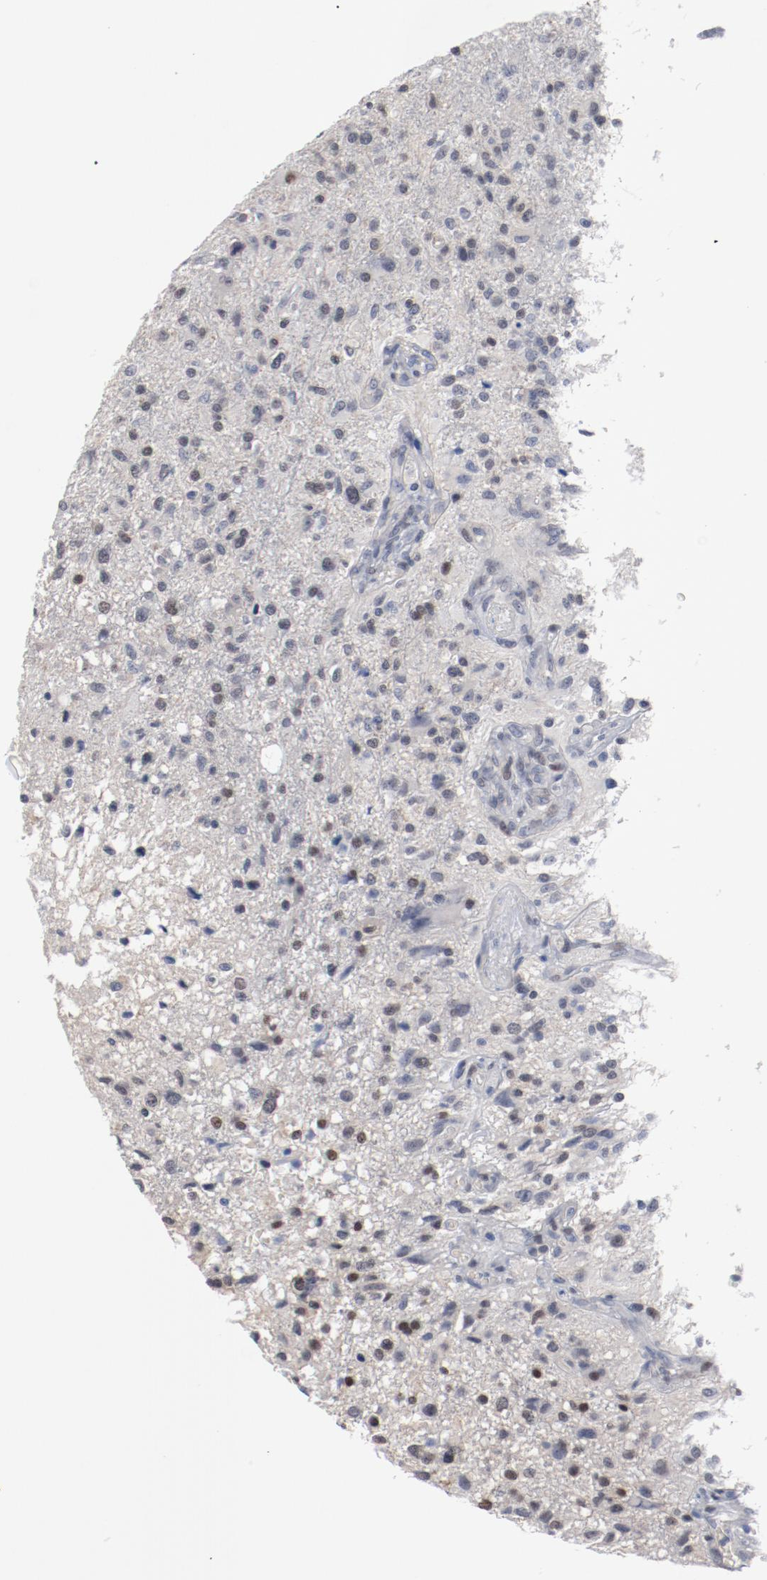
{"staining": {"intensity": "weak", "quantity": "25%-75%", "location": "nuclear"}, "tissue": "glioma", "cell_type": "Tumor cells", "image_type": "cancer", "snomed": [{"axis": "morphology", "description": "Glioma, malignant, High grade"}, {"axis": "topography", "description": "Cerebral cortex"}], "caption": "DAB immunohistochemical staining of human malignant high-grade glioma reveals weak nuclear protein expression in about 25%-75% of tumor cells.", "gene": "ZEB2", "patient": {"sex": "male", "age": 76}}